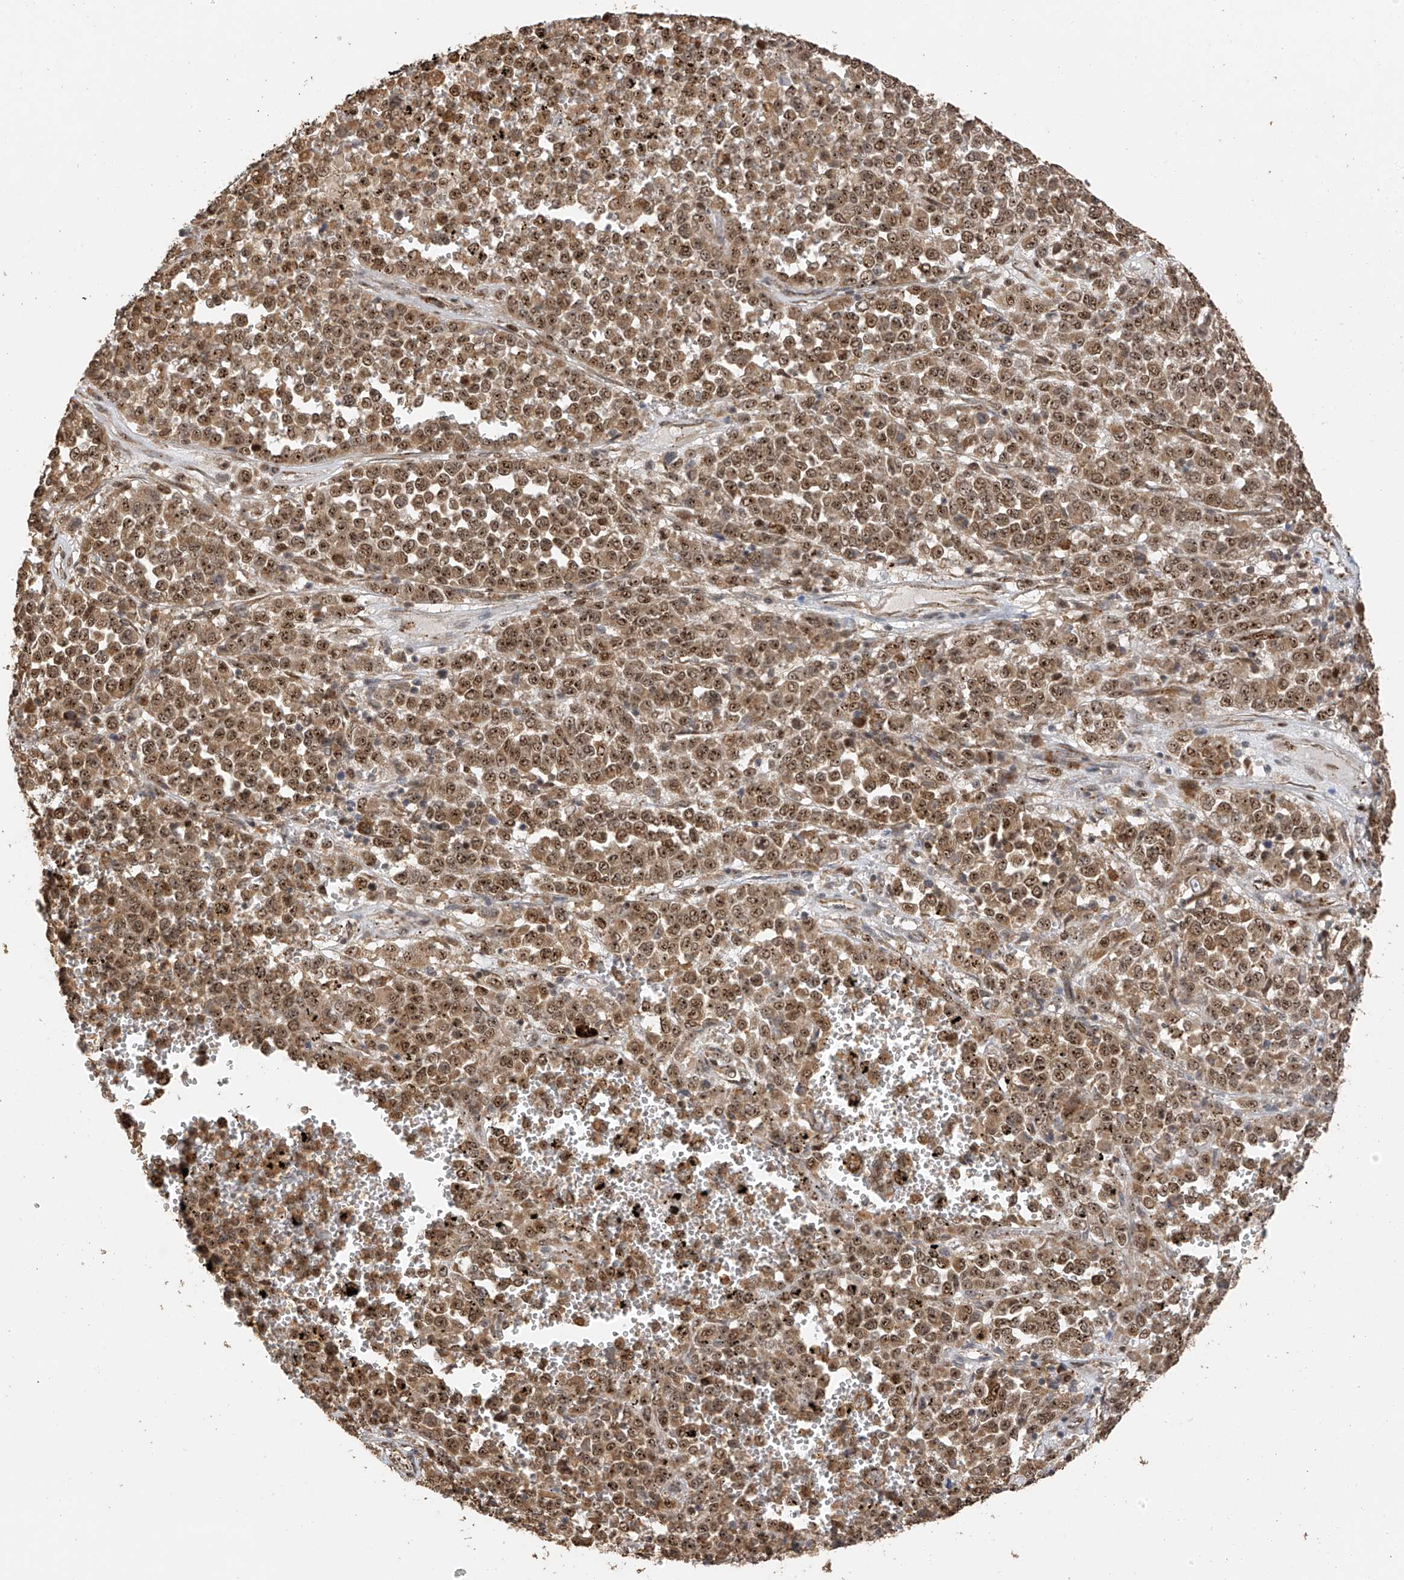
{"staining": {"intensity": "moderate", "quantity": ">75%", "location": "cytoplasmic/membranous,nuclear"}, "tissue": "melanoma", "cell_type": "Tumor cells", "image_type": "cancer", "snomed": [{"axis": "morphology", "description": "Malignant melanoma, Metastatic site"}, {"axis": "topography", "description": "Pancreas"}], "caption": "This is an image of immunohistochemistry (IHC) staining of melanoma, which shows moderate expression in the cytoplasmic/membranous and nuclear of tumor cells.", "gene": "ERLEC1", "patient": {"sex": "female", "age": 30}}